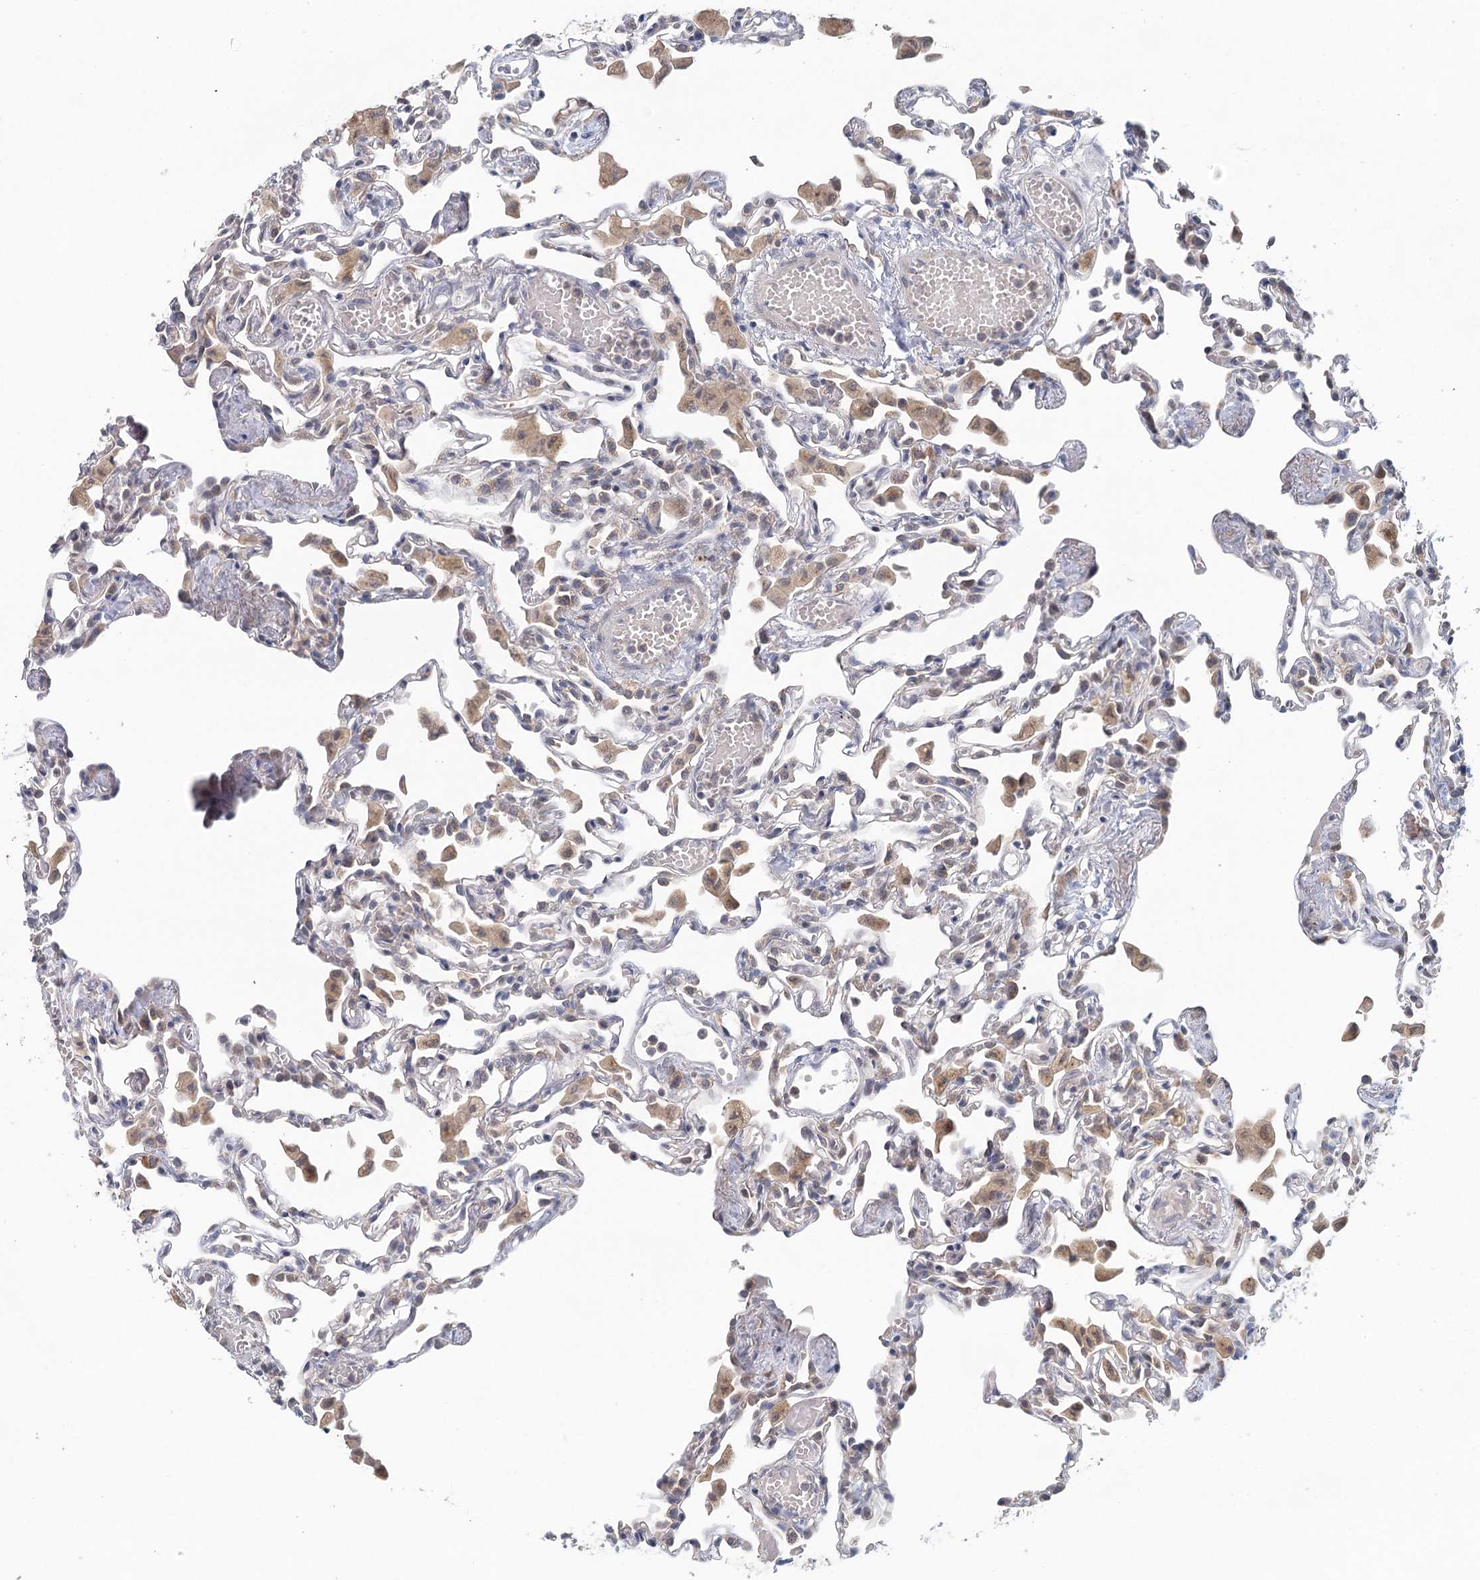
{"staining": {"intensity": "weak", "quantity": "<25%", "location": "cytoplasmic/membranous"}, "tissue": "lung", "cell_type": "Alveolar cells", "image_type": "normal", "snomed": [{"axis": "morphology", "description": "Normal tissue, NOS"}, {"axis": "topography", "description": "Bronchus"}, {"axis": "topography", "description": "Lung"}], "caption": "The immunohistochemistry (IHC) micrograph has no significant expression in alveolar cells of lung.", "gene": "BLTP1", "patient": {"sex": "female", "age": 49}}